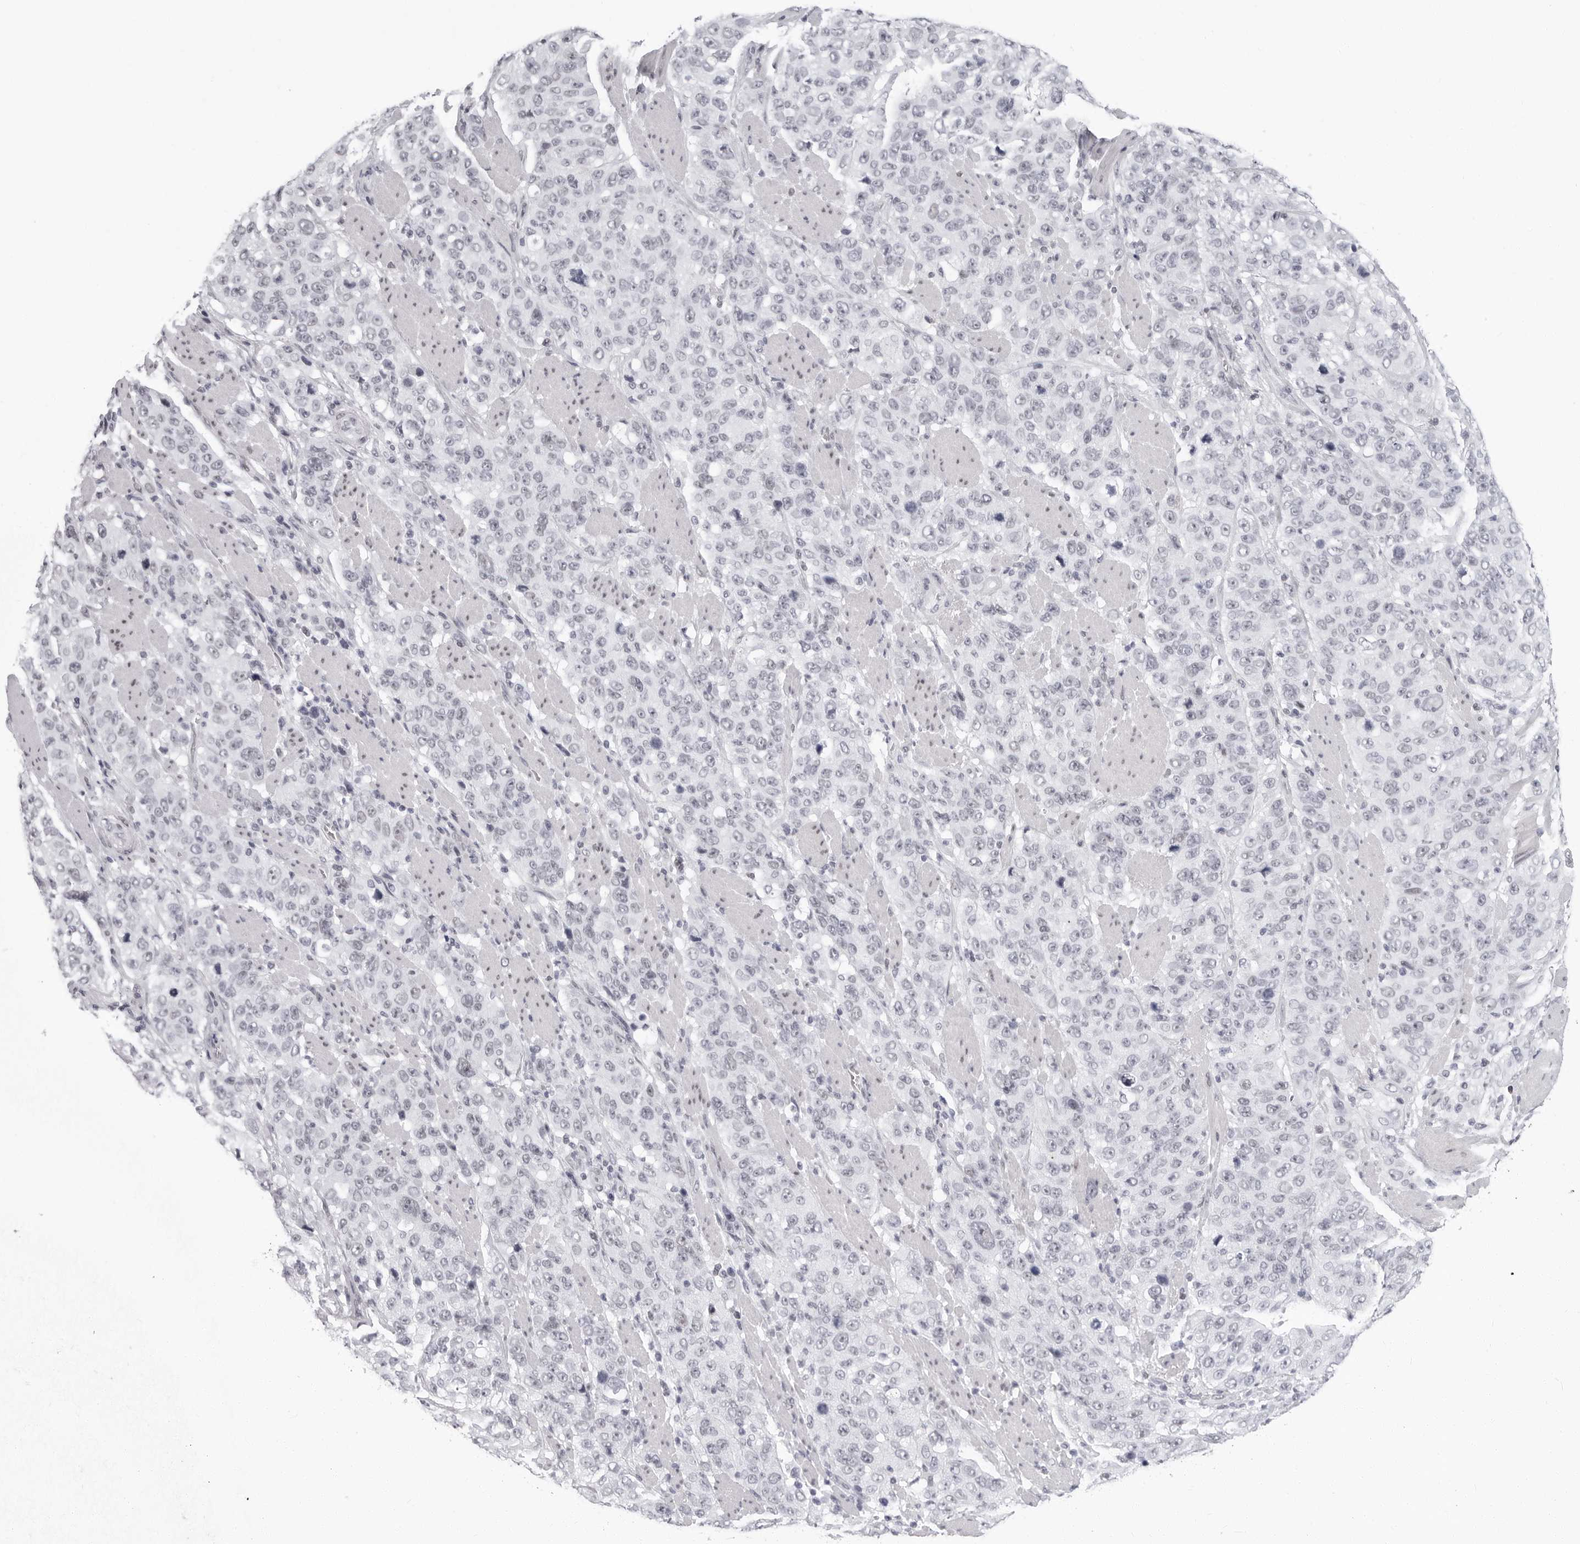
{"staining": {"intensity": "negative", "quantity": "none", "location": "none"}, "tissue": "stomach cancer", "cell_type": "Tumor cells", "image_type": "cancer", "snomed": [{"axis": "morphology", "description": "Adenocarcinoma, NOS"}, {"axis": "topography", "description": "Stomach"}], "caption": "Immunohistochemical staining of human adenocarcinoma (stomach) shows no significant staining in tumor cells.", "gene": "VEZF1", "patient": {"sex": "male", "age": 48}}